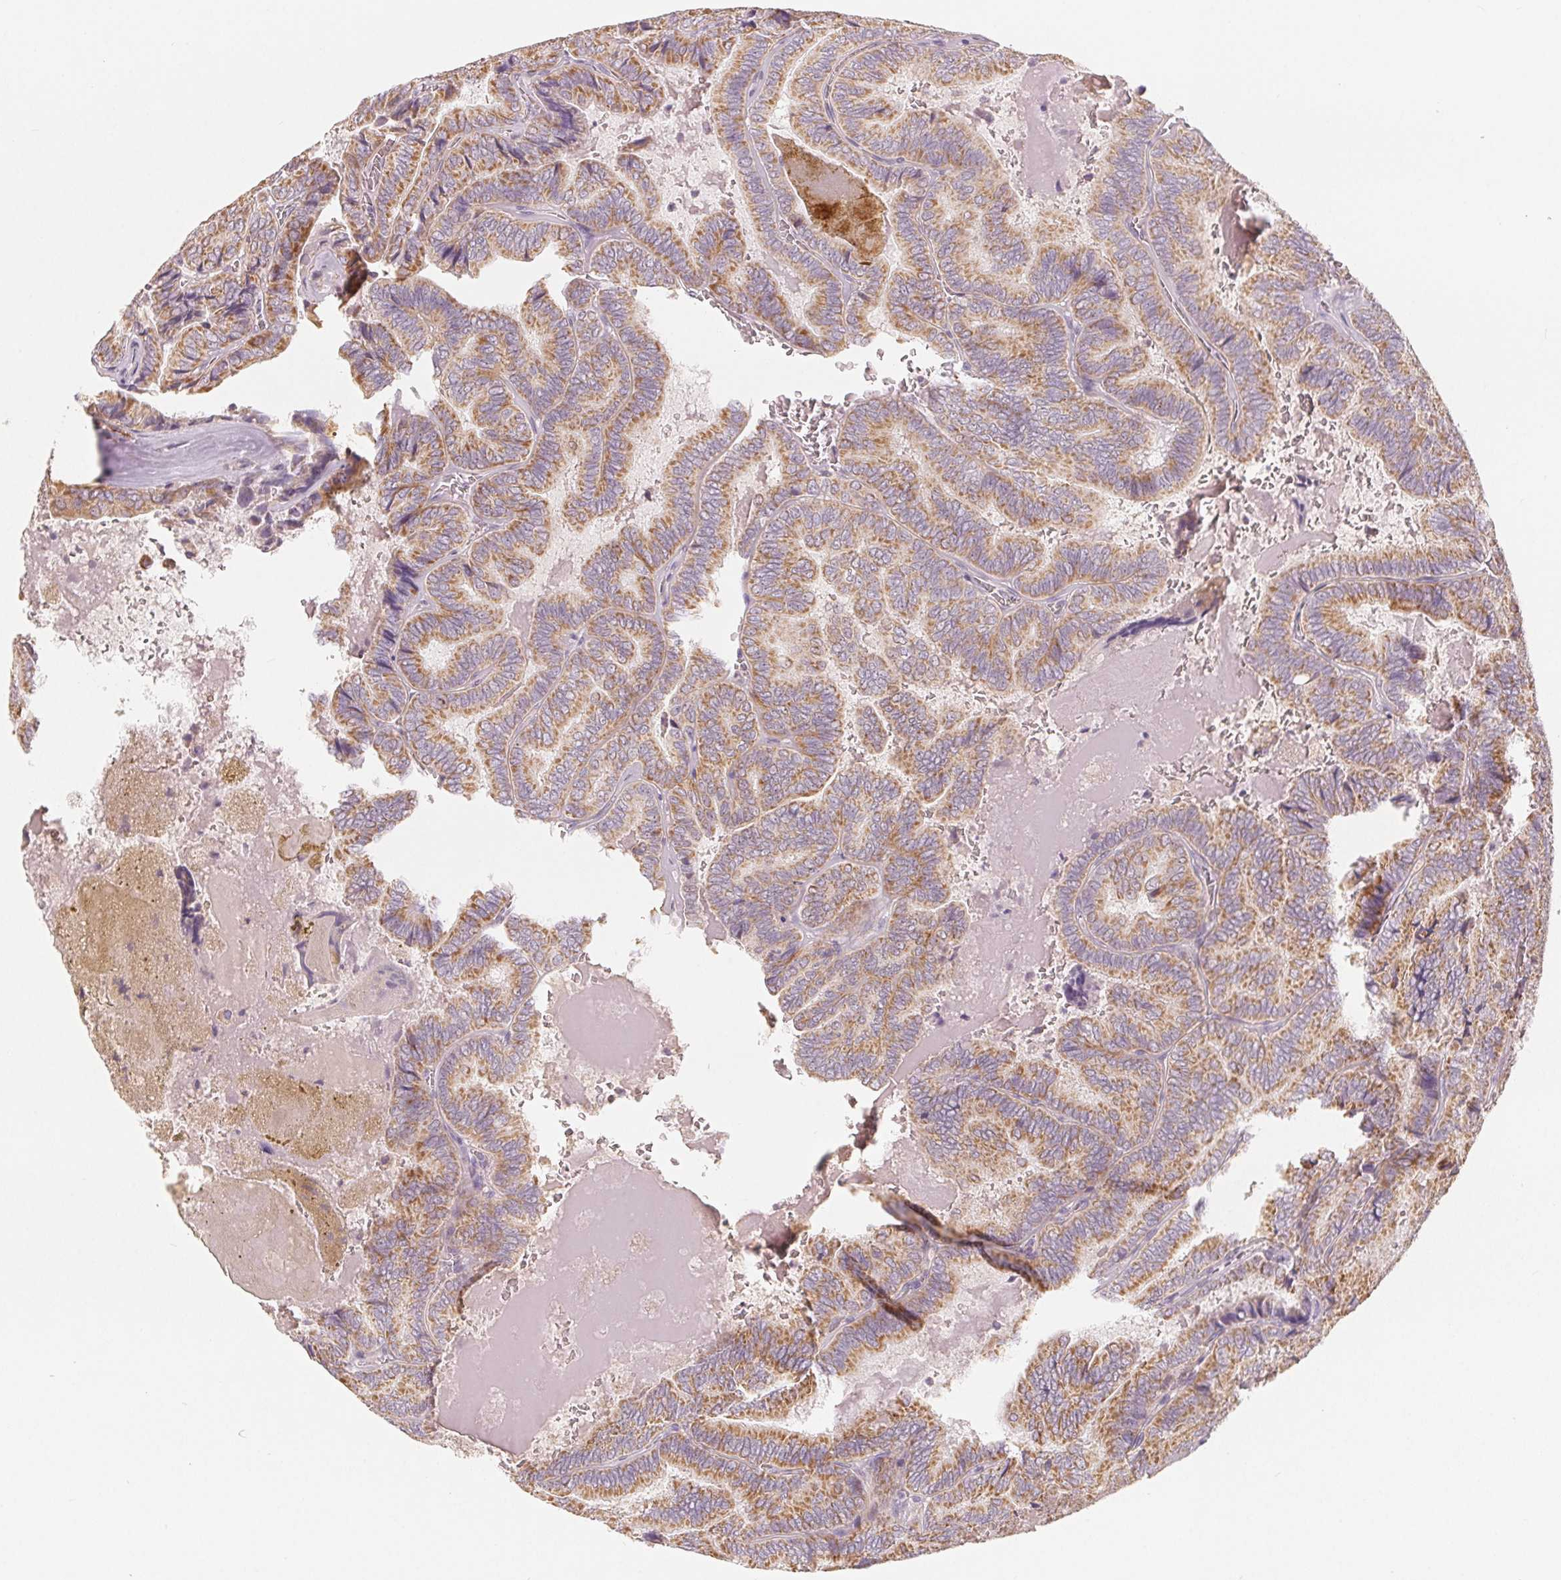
{"staining": {"intensity": "moderate", "quantity": ">75%", "location": "cytoplasmic/membranous"}, "tissue": "thyroid cancer", "cell_type": "Tumor cells", "image_type": "cancer", "snomed": [{"axis": "morphology", "description": "Papillary adenocarcinoma, NOS"}, {"axis": "topography", "description": "Thyroid gland"}], "caption": "Immunohistochemical staining of thyroid cancer (papillary adenocarcinoma) shows moderate cytoplasmic/membranous protein positivity in approximately >75% of tumor cells. (Stains: DAB (3,3'-diaminobenzidine) in brown, nuclei in blue, Microscopy: brightfield microscopy at high magnification).", "gene": "GHITM", "patient": {"sex": "female", "age": 75}}